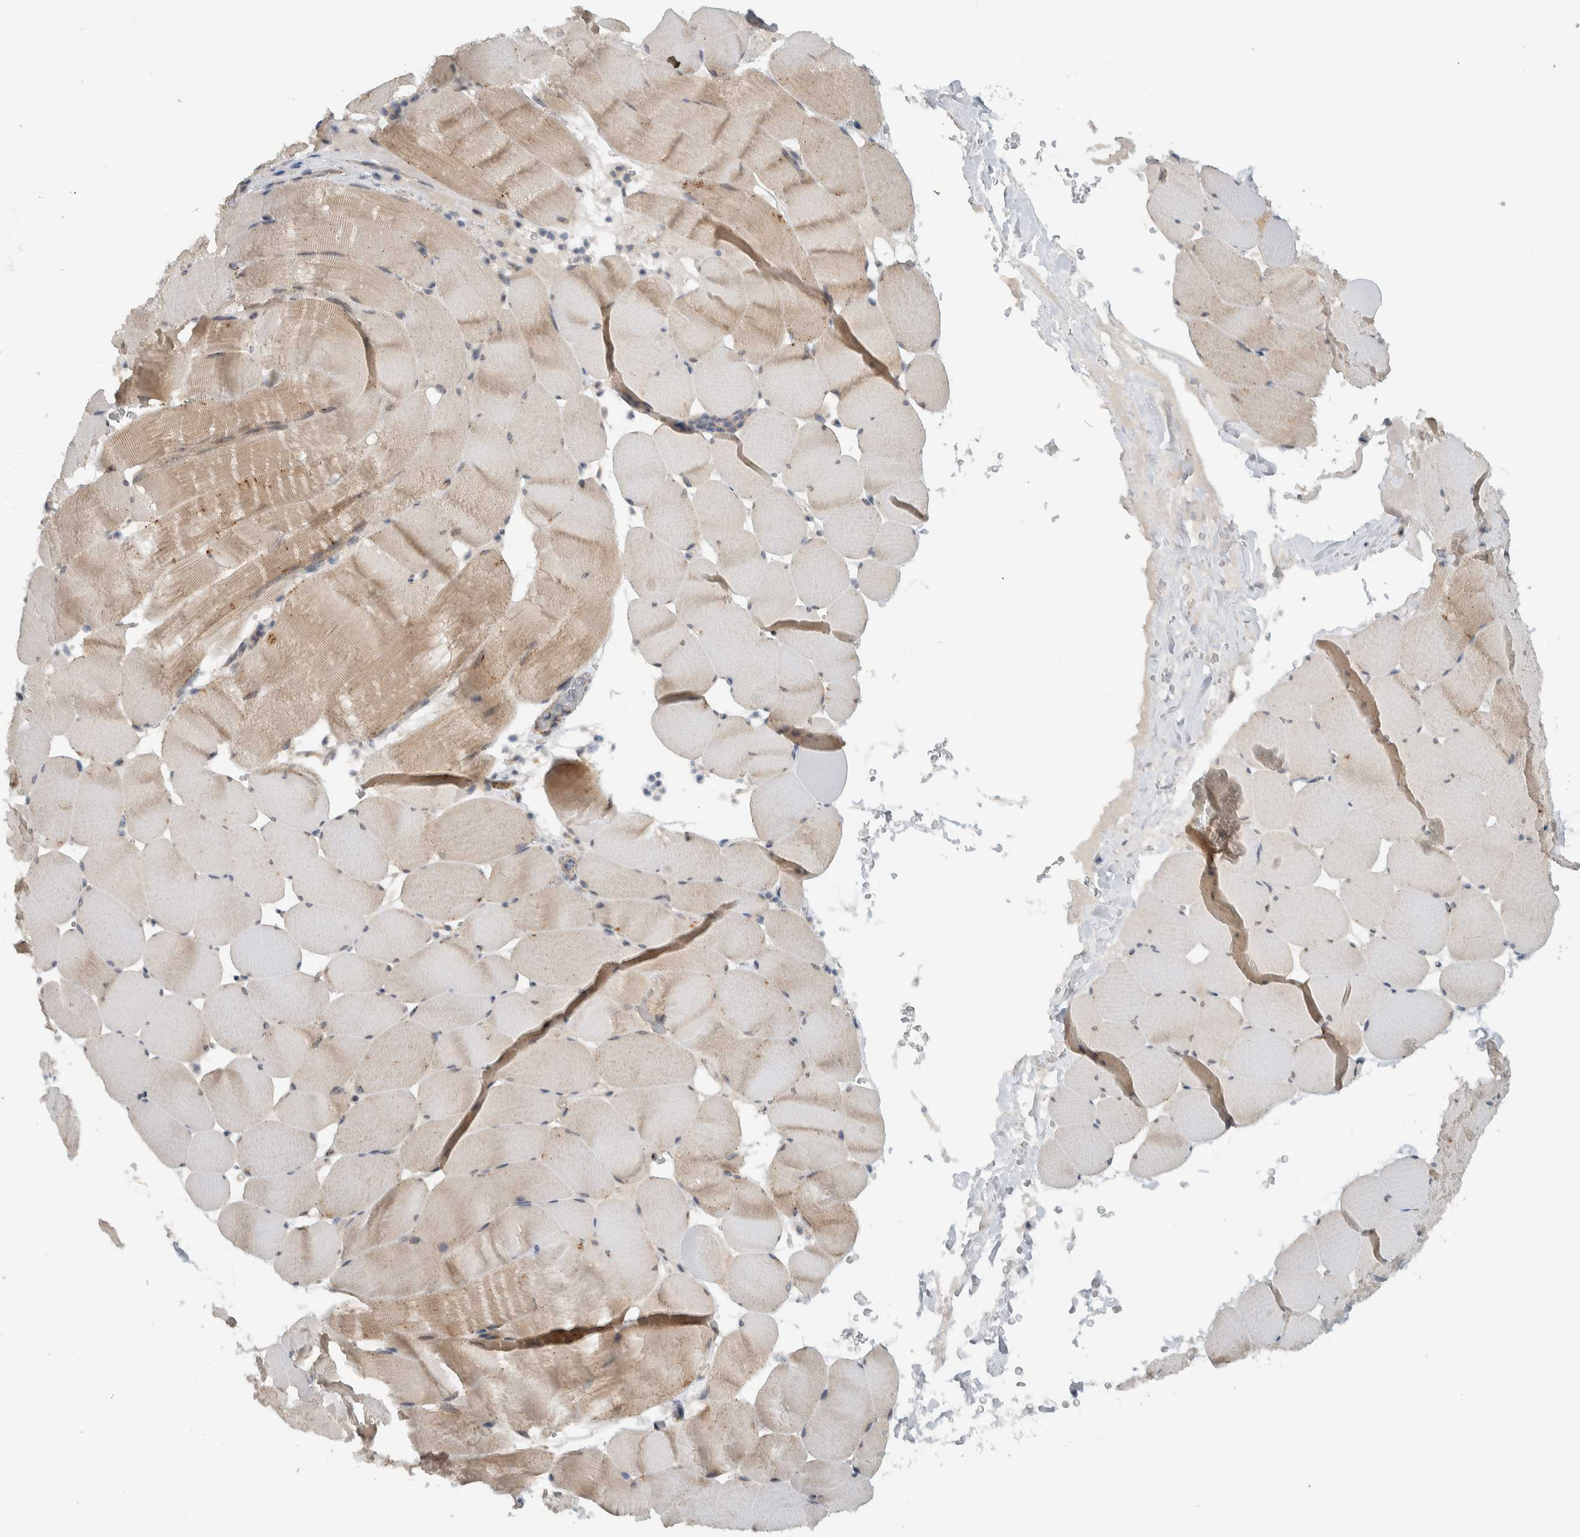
{"staining": {"intensity": "weak", "quantity": "25%-75%", "location": "cytoplasmic/membranous"}, "tissue": "skeletal muscle", "cell_type": "Myocytes", "image_type": "normal", "snomed": [{"axis": "morphology", "description": "Normal tissue, NOS"}, {"axis": "topography", "description": "Skeletal muscle"}], "caption": "Myocytes display low levels of weak cytoplasmic/membranous staining in about 25%-75% of cells in normal skeletal muscle. (DAB IHC with brightfield microscopy, high magnification).", "gene": "MPRIP", "patient": {"sex": "male", "age": 62}}